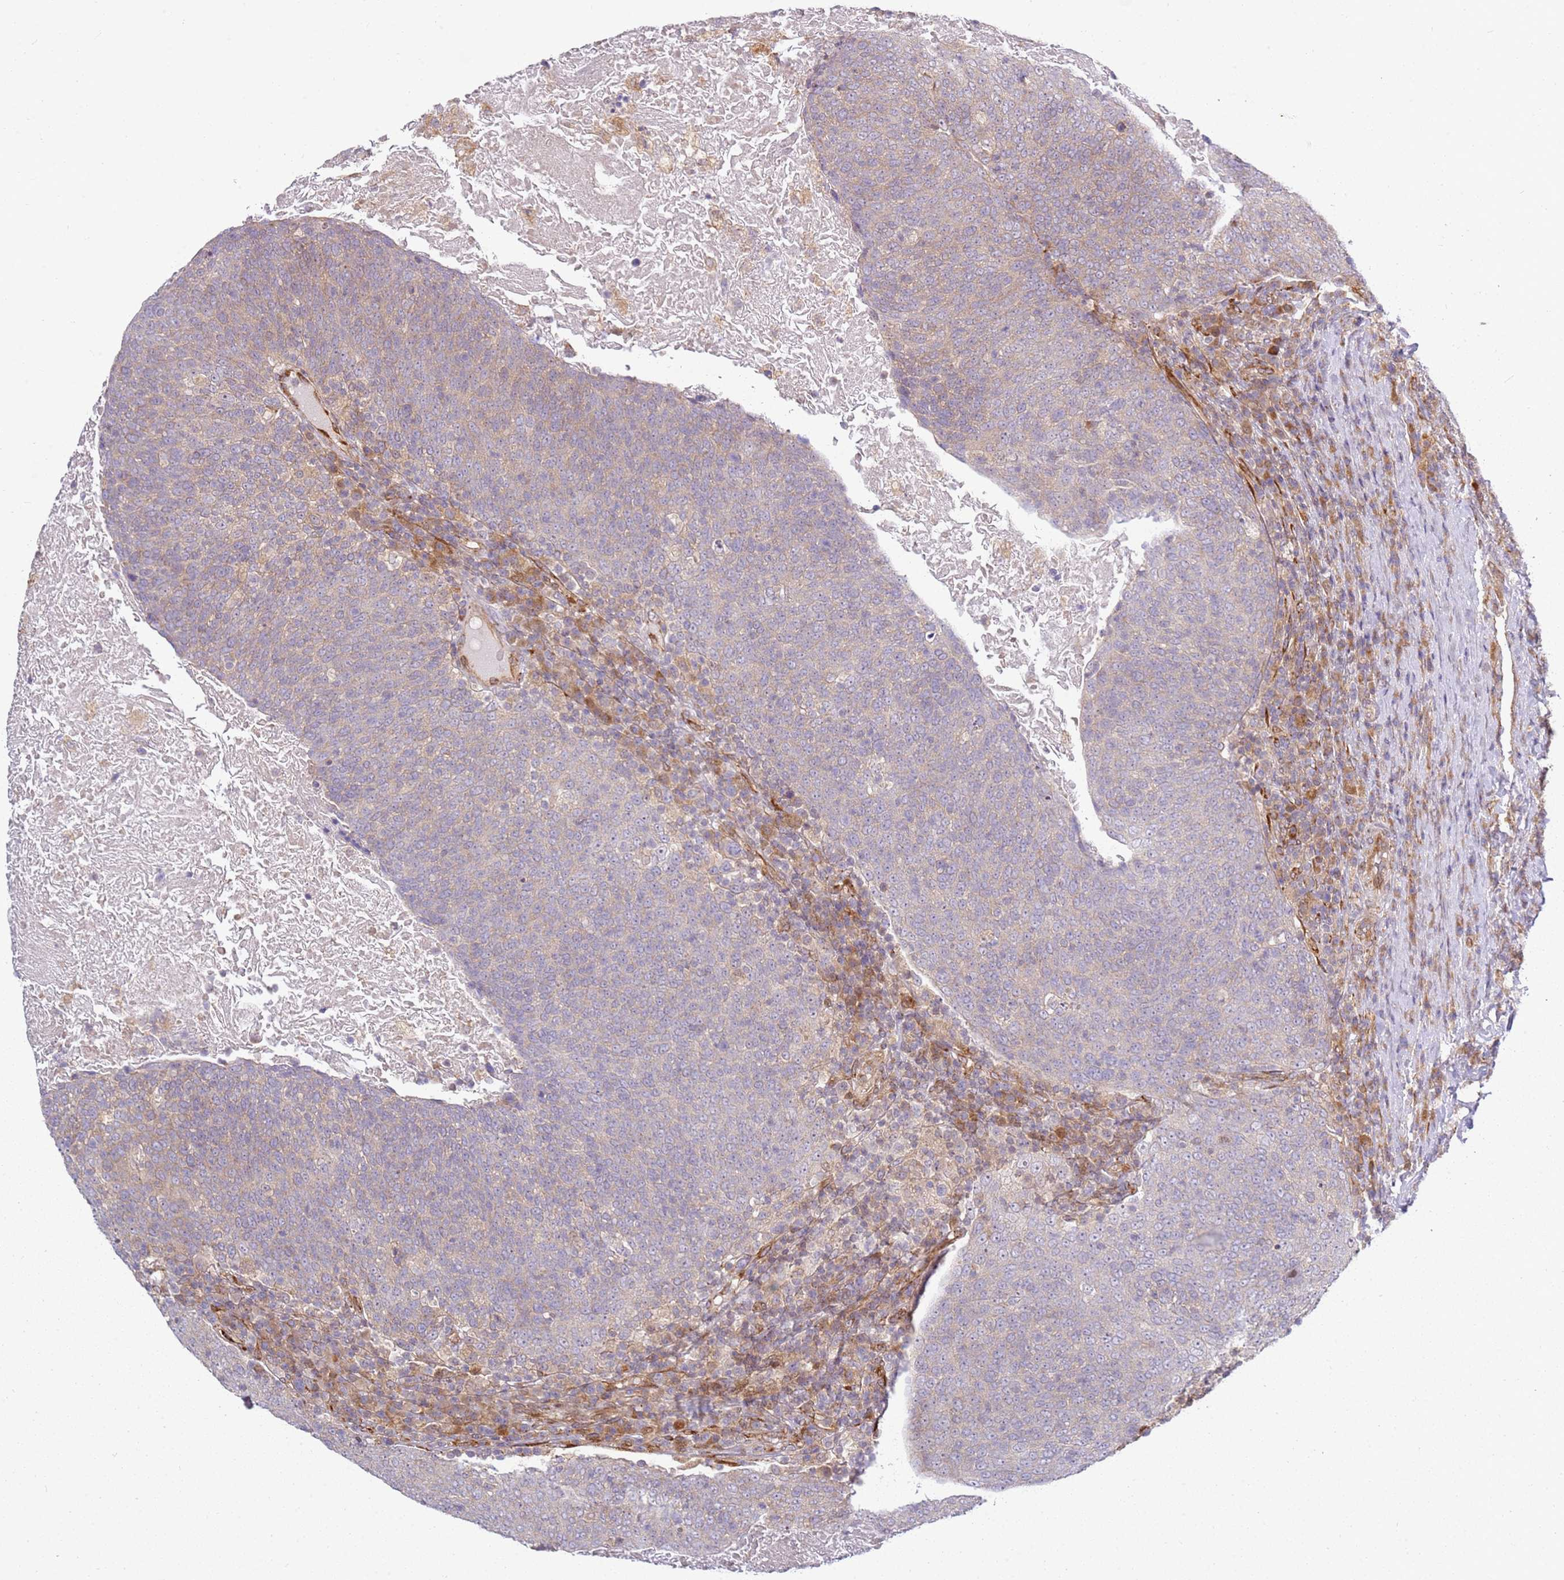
{"staining": {"intensity": "weak", "quantity": "25%-75%", "location": "cytoplasmic/membranous"}, "tissue": "head and neck cancer", "cell_type": "Tumor cells", "image_type": "cancer", "snomed": [{"axis": "morphology", "description": "Squamous cell carcinoma, NOS"}, {"axis": "morphology", "description": "Squamous cell carcinoma, metastatic, NOS"}, {"axis": "topography", "description": "Lymph node"}, {"axis": "topography", "description": "Head-Neck"}], "caption": "Immunohistochemical staining of human metastatic squamous cell carcinoma (head and neck) exhibits weak cytoplasmic/membranous protein expression in about 25%-75% of tumor cells.", "gene": "GRAP", "patient": {"sex": "male", "age": 62}}